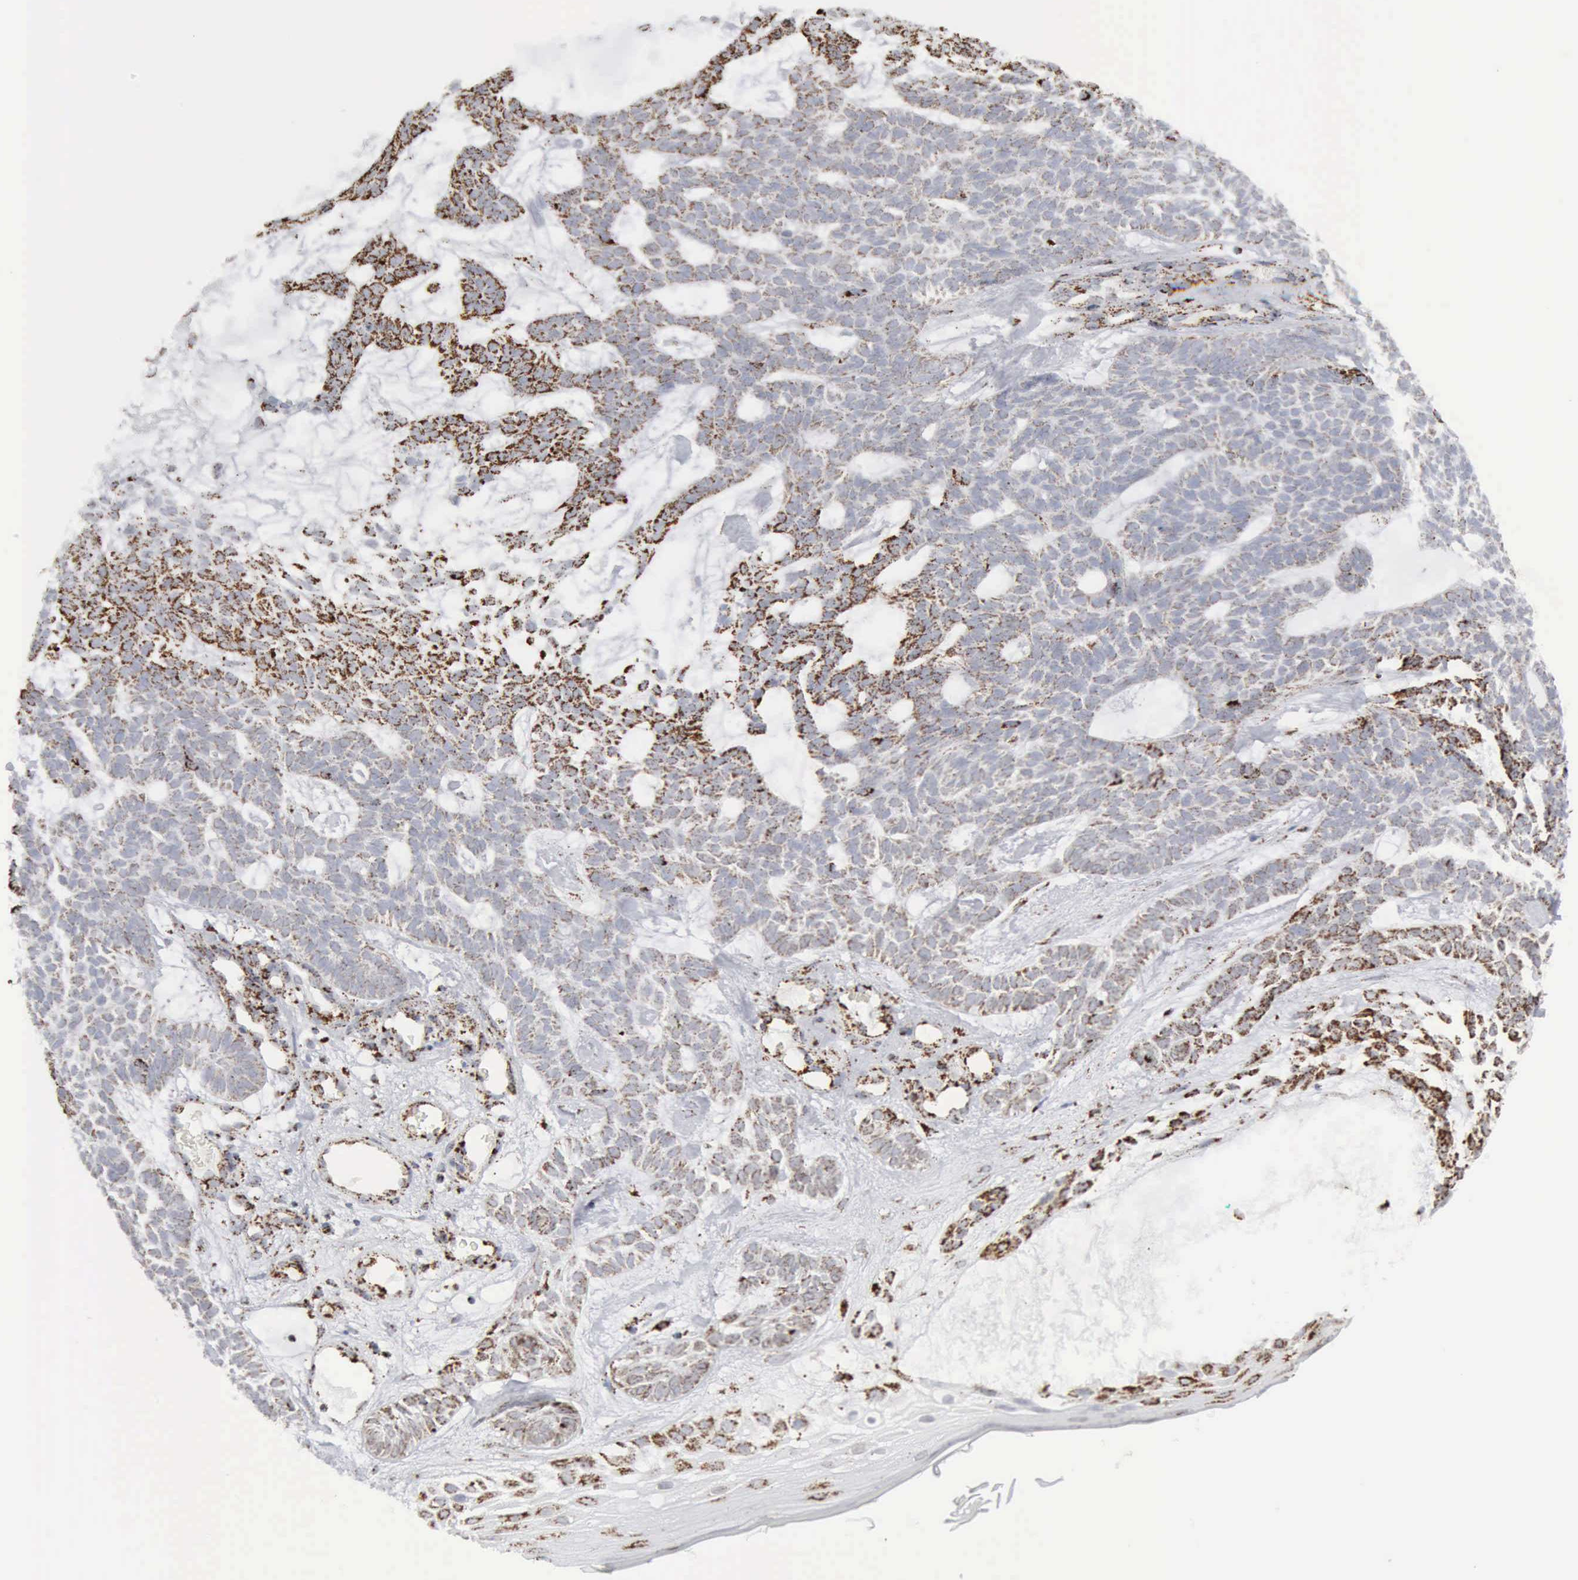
{"staining": {"intensity": "moderate", "quantity": "25%-75%", "location": "cytoplasmic/membranous"}, "tissue": "skin cancer", "cell_type": "Tumor cells", "image_type": "cancer", "snomed": [{"axis": "morphology", "description": "Basal cell carcinoma"}, {"axis": "topography", "description": "Skin"}], "caption": "Skin cancer (basal cell carcinoma) was stained to show a protein in brown. There is medium levels of moderate cytoplasmic/membranous staining in about 25%-75% of tumor cells. Nuclei are stained in blue.", "gene": "ACO2", "patient": {"sex": "male", "age": 75}}